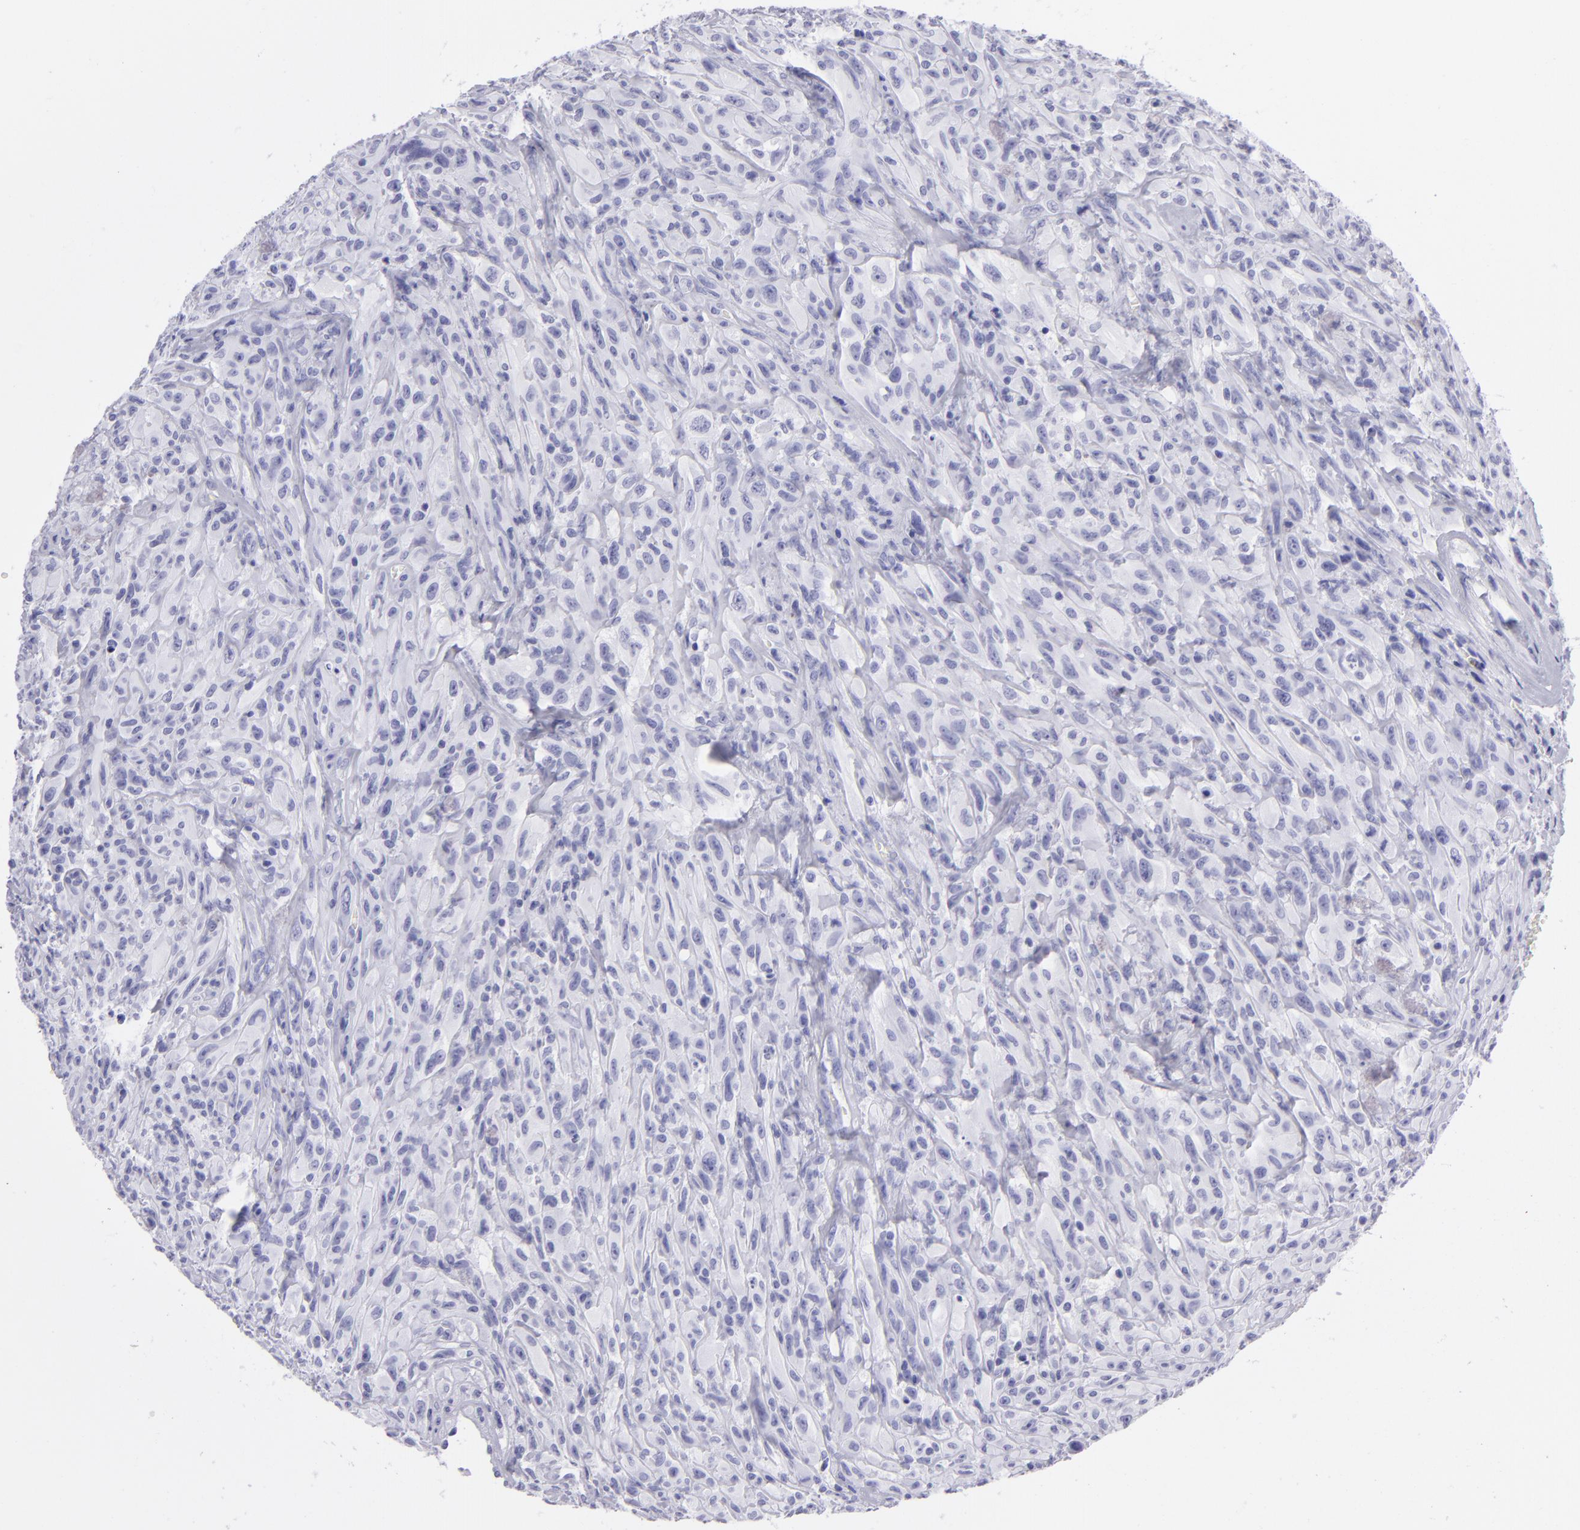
{"staining": {"intensity": "negative", "quantity": "none", "location": "none"}, "tissue": "glioma", "cell_type": "Tumor cells", "image_type": "cancer", "snomed": [{"axis": "morphology", "description": "Glioma, malignant, High grade"}, {"axis": "topography", "description": "Brain"}], "caption": "Immunohistochemical staining of glioma displays no significant positivity in tumor cells.", "gene": "PVALB", "patient": {"sex": "male", "age": 48}}